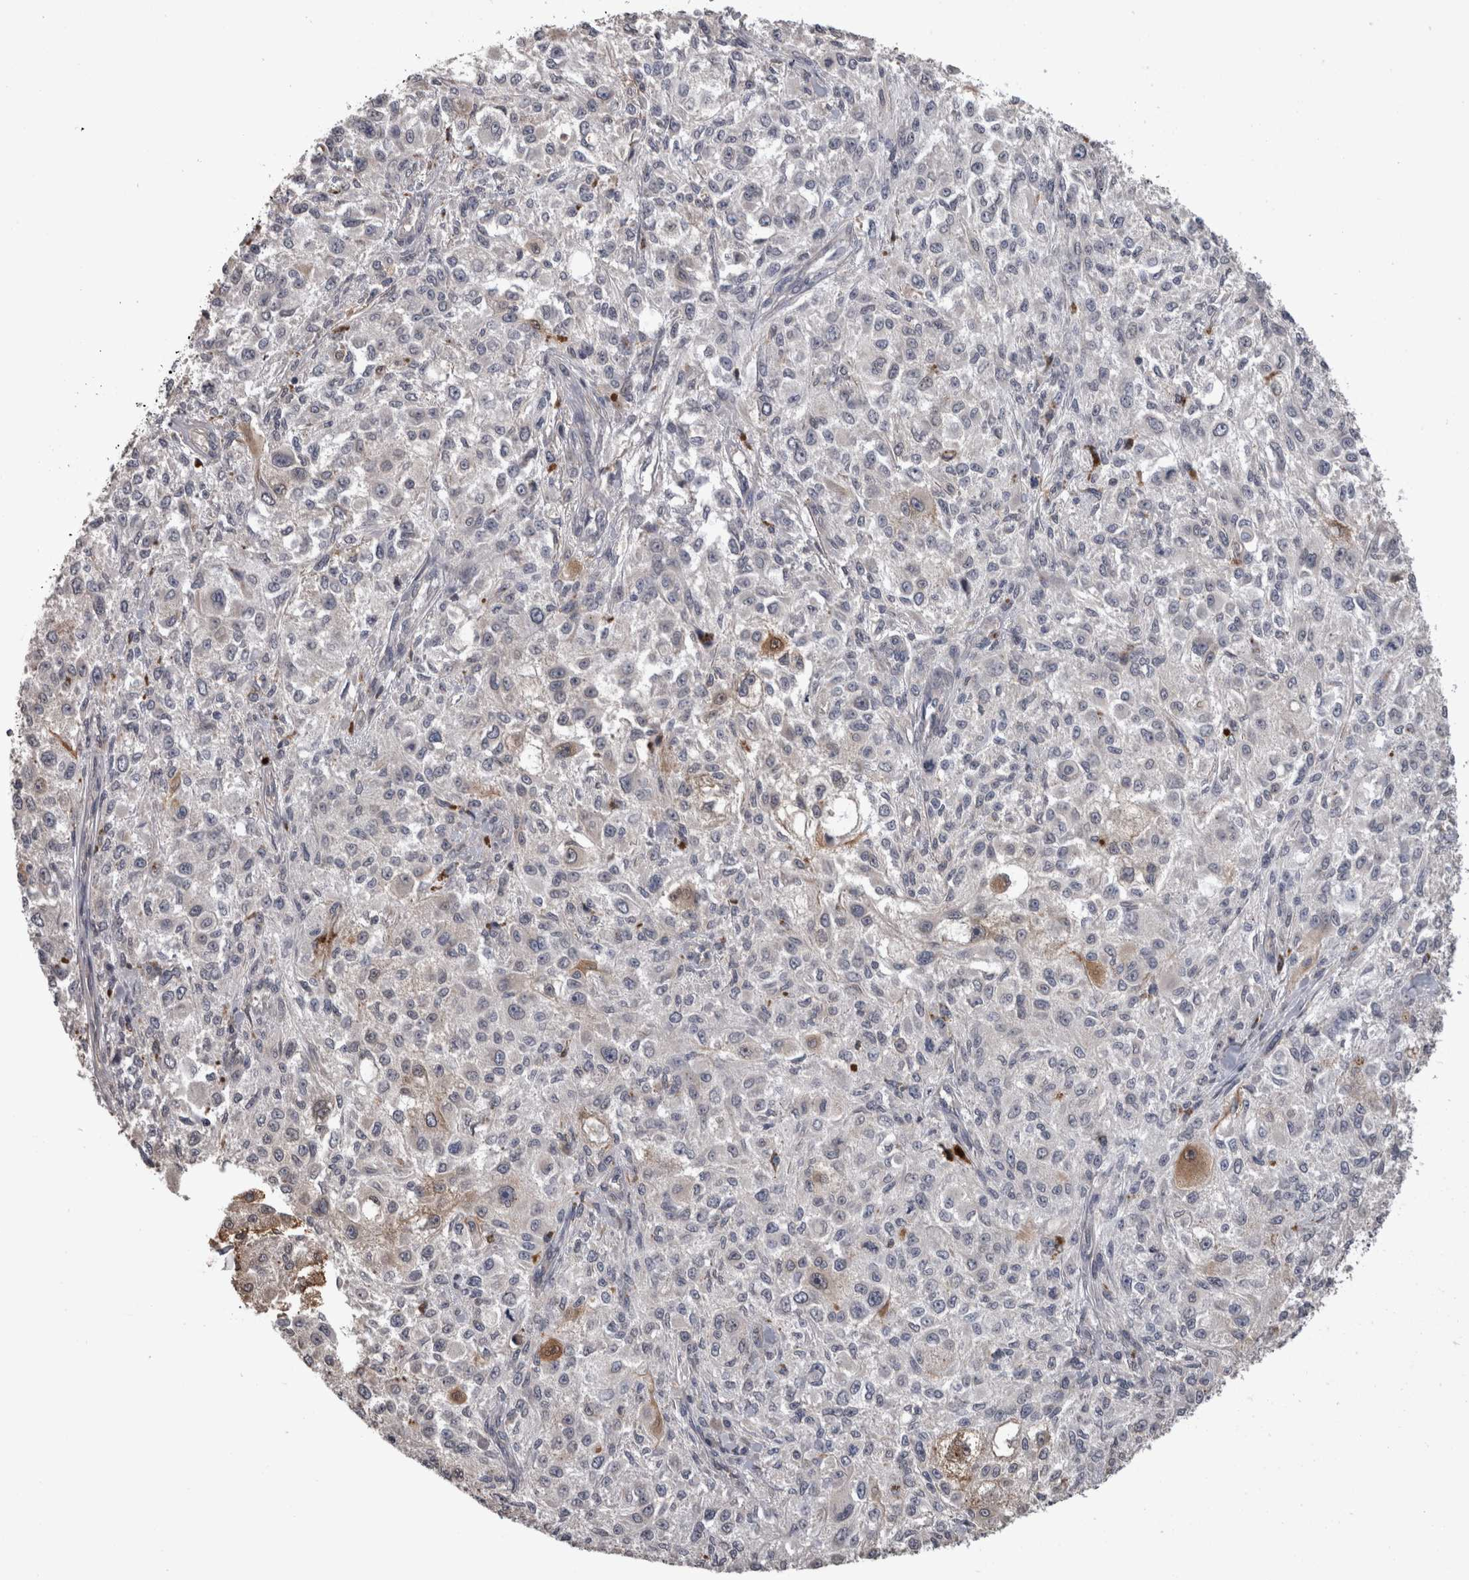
{"staining": {"intensity": "weak", "quantity": "<25%", "location": "cytoplasmic/membranous"}, "tissue": "melanoma", "cell_type": "Tumor cells", "image_type": "cancer", "snomed": [{"axis": "morphology", "description": "Necrosis, NOS"}, {"axis": "morphology", "description": "Malignant melanoma, NOS"}, {"axis": "topography", "description": "Skin"}], "caption": "An immunohistochemistry (IHC) micrograph of melanoma is shown. There is no staining in tumor cells of melanoma.", "gene": "STC1", "patient": {"sex": "female", "age": 87}}